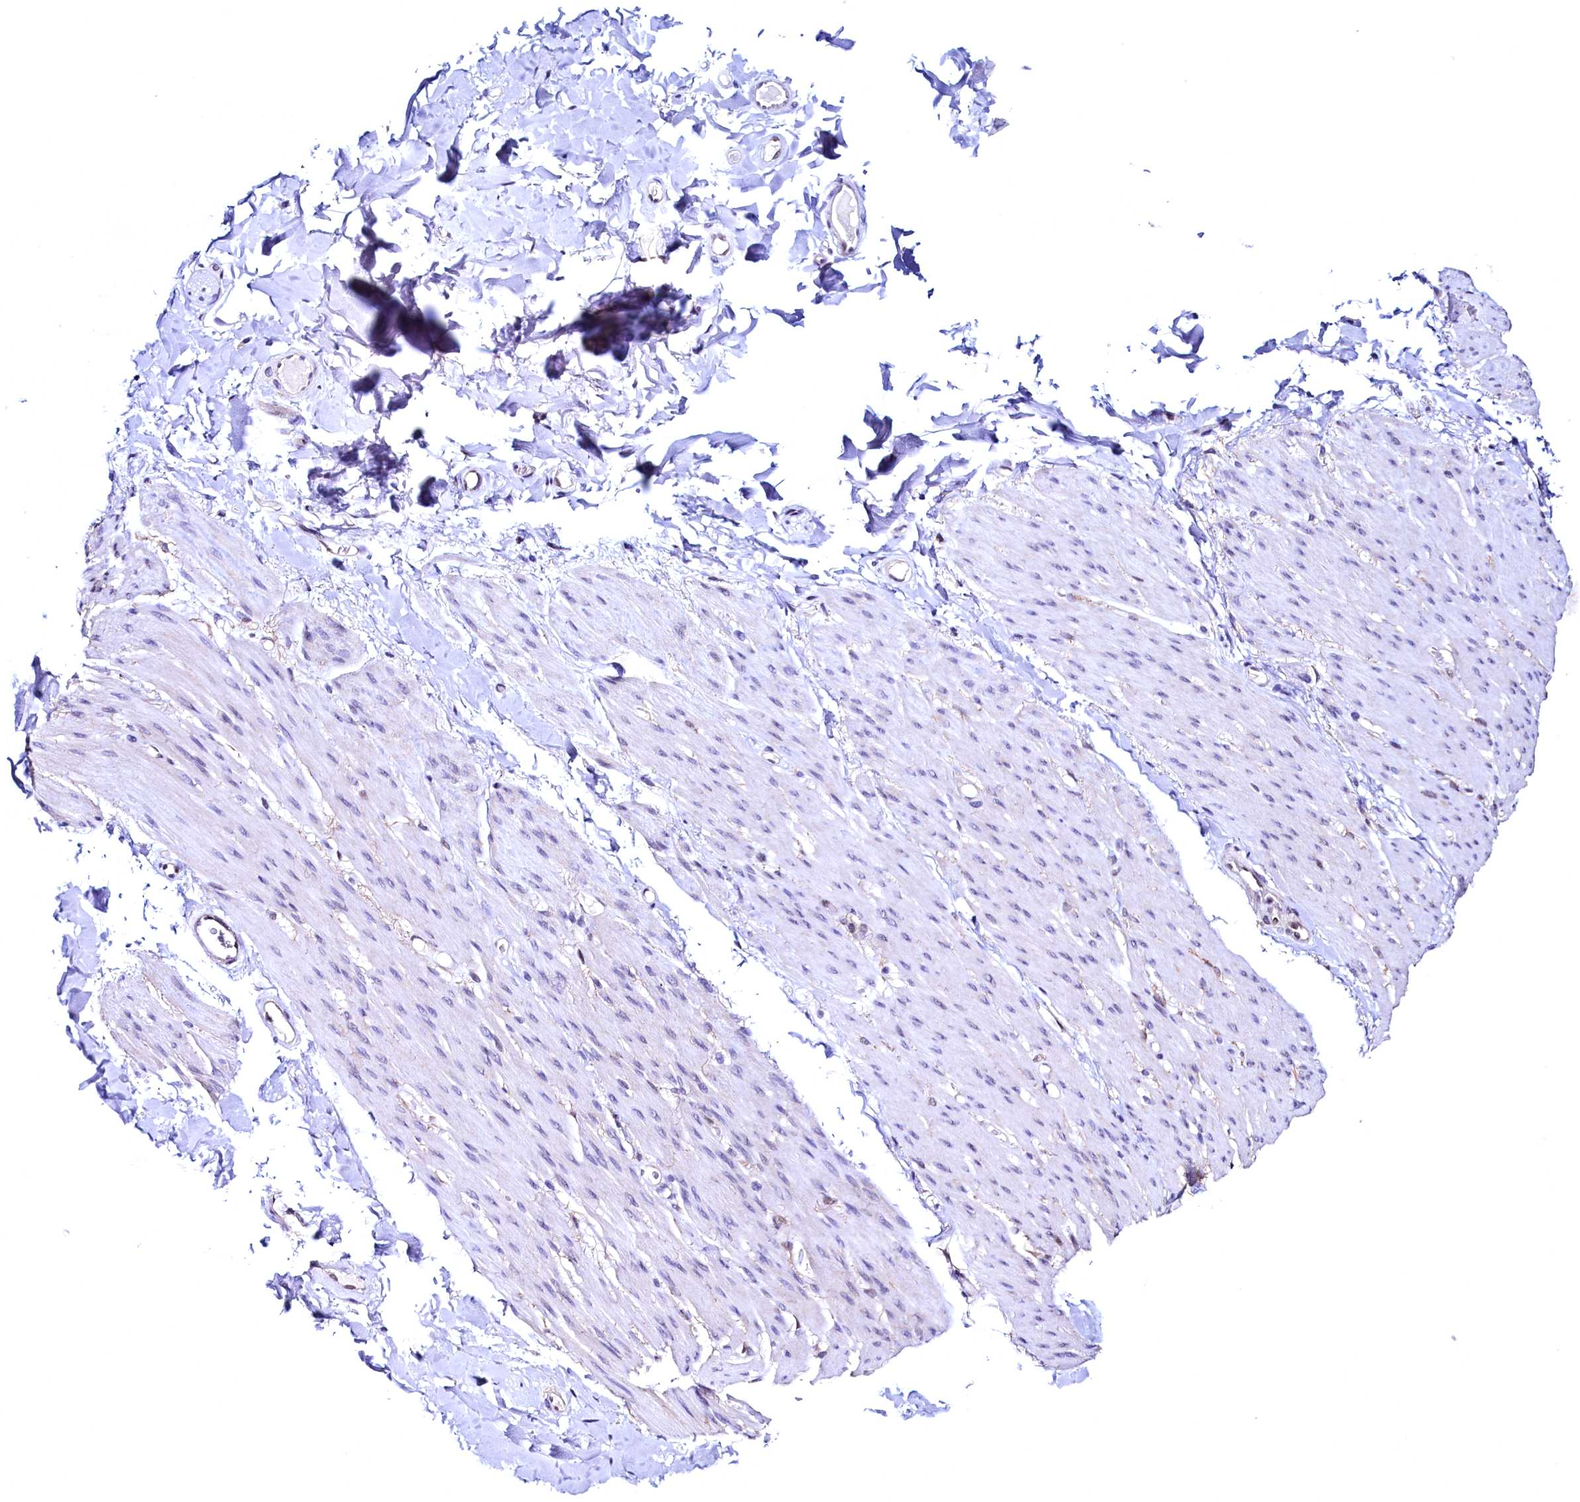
{"staining": {"intensity": "negative", "quantity": "none", "location": "none"}, "tissue": "adipose tissue", "cell_type": "Adipocytes", "image_type": "normal", "snomed": [{"axis": "morphology", "description": "Normal tissue, NOS"}, {"axis": "topography", "description": "Colon"}, {"axis": "topography", "description": "Peripheral nerve tissue"}], "caption": "The immunohistochemistry (IHC) histopathology image has no significant expression in adipocytes of adipose tissue. The staining was performed using DAB (3,3'-diaminobenzidine) to visualize the protein expression in brown, while the nuclei were stained in blue with hematoxylin (Magnification: 20x).", "gene": "FLYWCH2", "patient": {"sex": "female", "age": 61}}